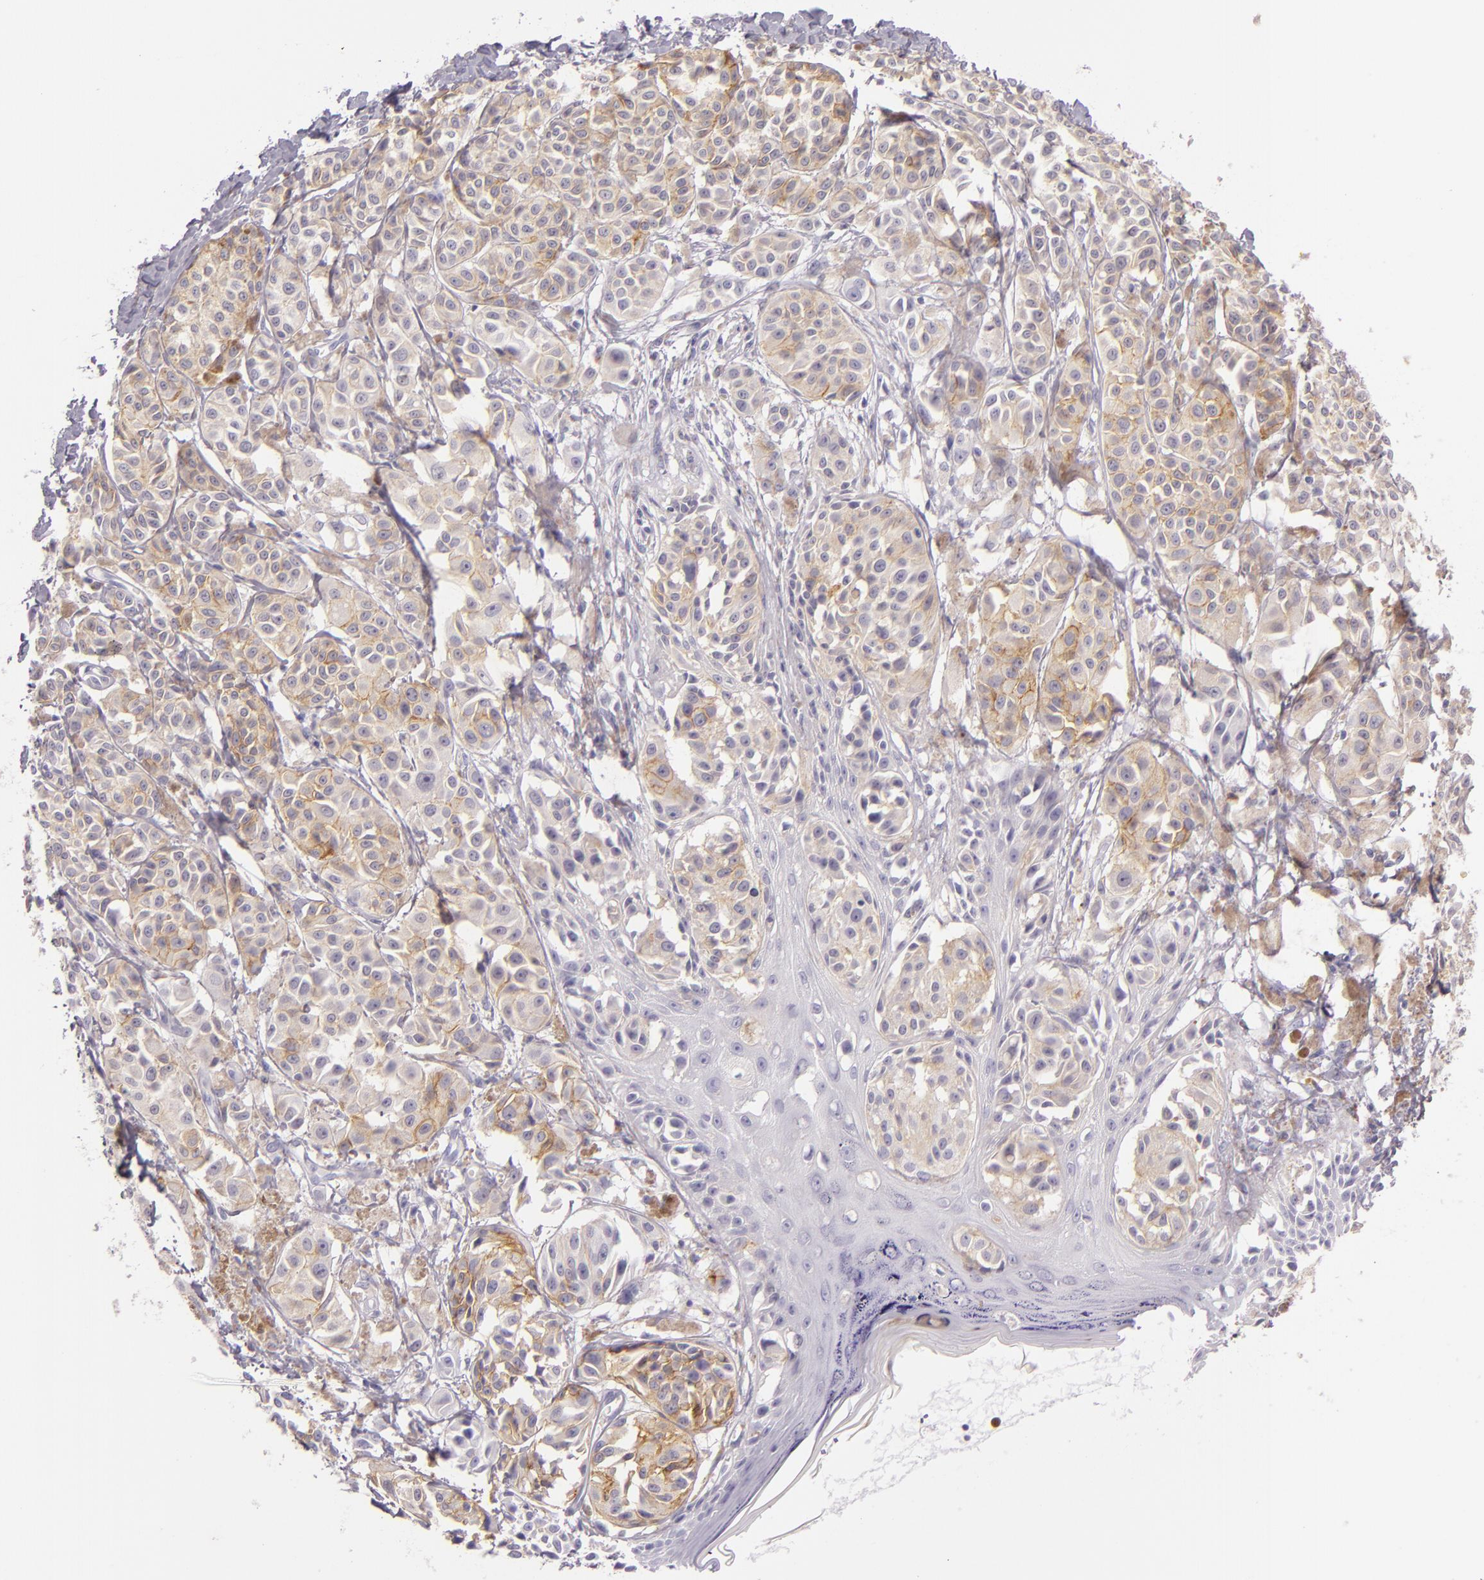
{"staining": {"intensity": "moderate", "quantity": "25%-75%", "location": "cytoplasmic/membranous"}, "tissue": "melanoma", "cell_type": "Tumor cells", "image_type": "cancer", "snomed": [{"axis": "morphology", "description": "Malignant melanoma, NOS"}, {"axis": "topography", "description": "Skin"}], "caption": "This histopathology image demonstrates IHC staining of malignant melanoma, with medium moderate cytoplasmic/membranous positivity in approximately 25%-75% of tumor cells.", "gene": "CEACAM1", "patient": {"sex": "male", "age": 76}}